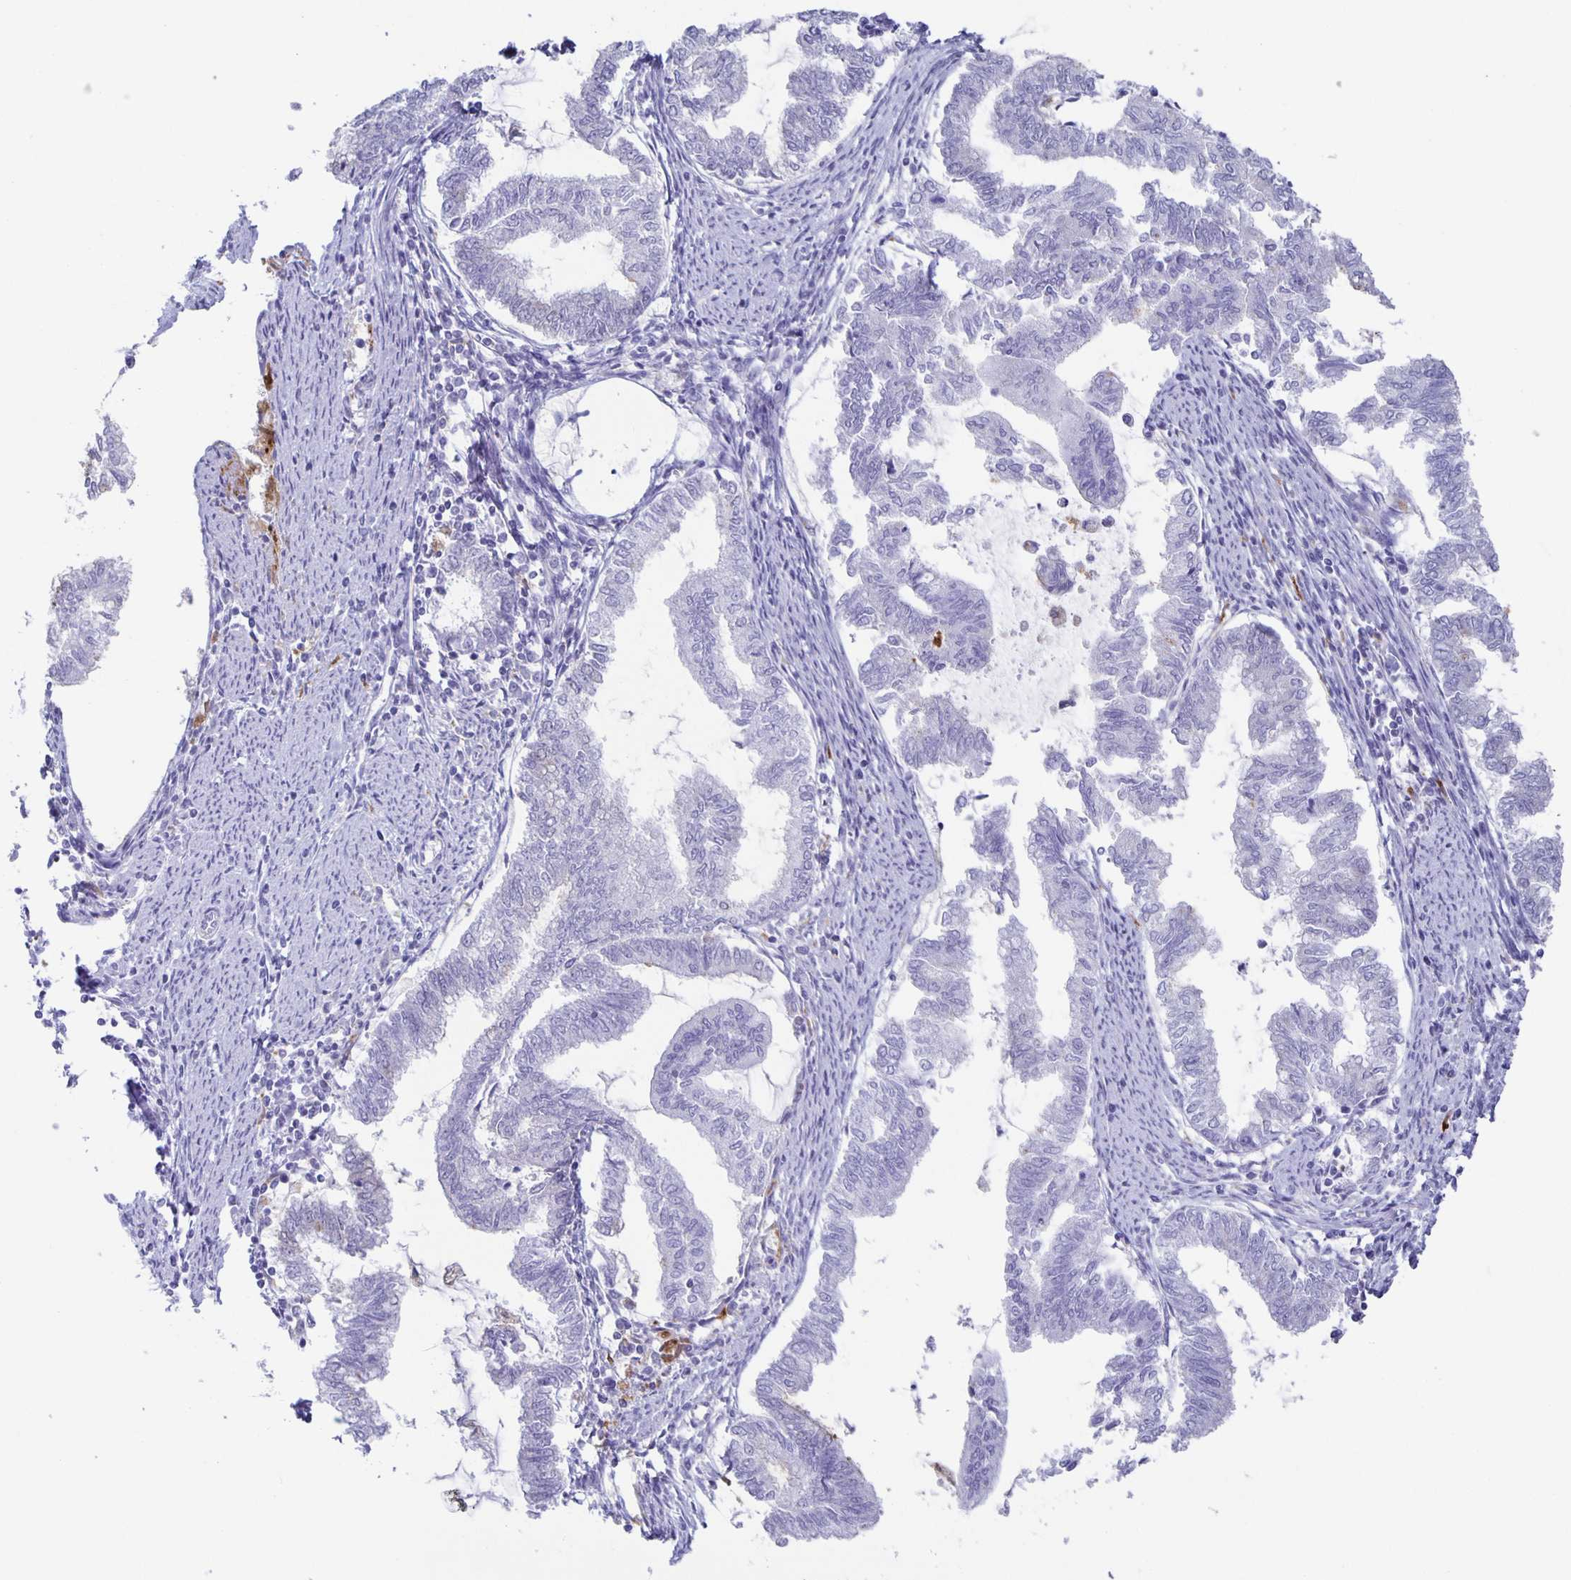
{"staining": {"intensity": "negative", "quantity": "none", "location": "none"}, "tissue": "endometrial cancer", "cell_type": "Tumor cells", "image_type": "cancer", "snomed": [{"axis": "morphology", "description": "Adenocarcinoma, NOS"}, {"axis": "topography", "description": "Endometrium"}], "caption": "IHC of endometrial cancer (adenocarcinoma) exhibits no positivity in tumor cells.", "gene": "LIPA", "patient": {"sex": "female", "age": 79}}